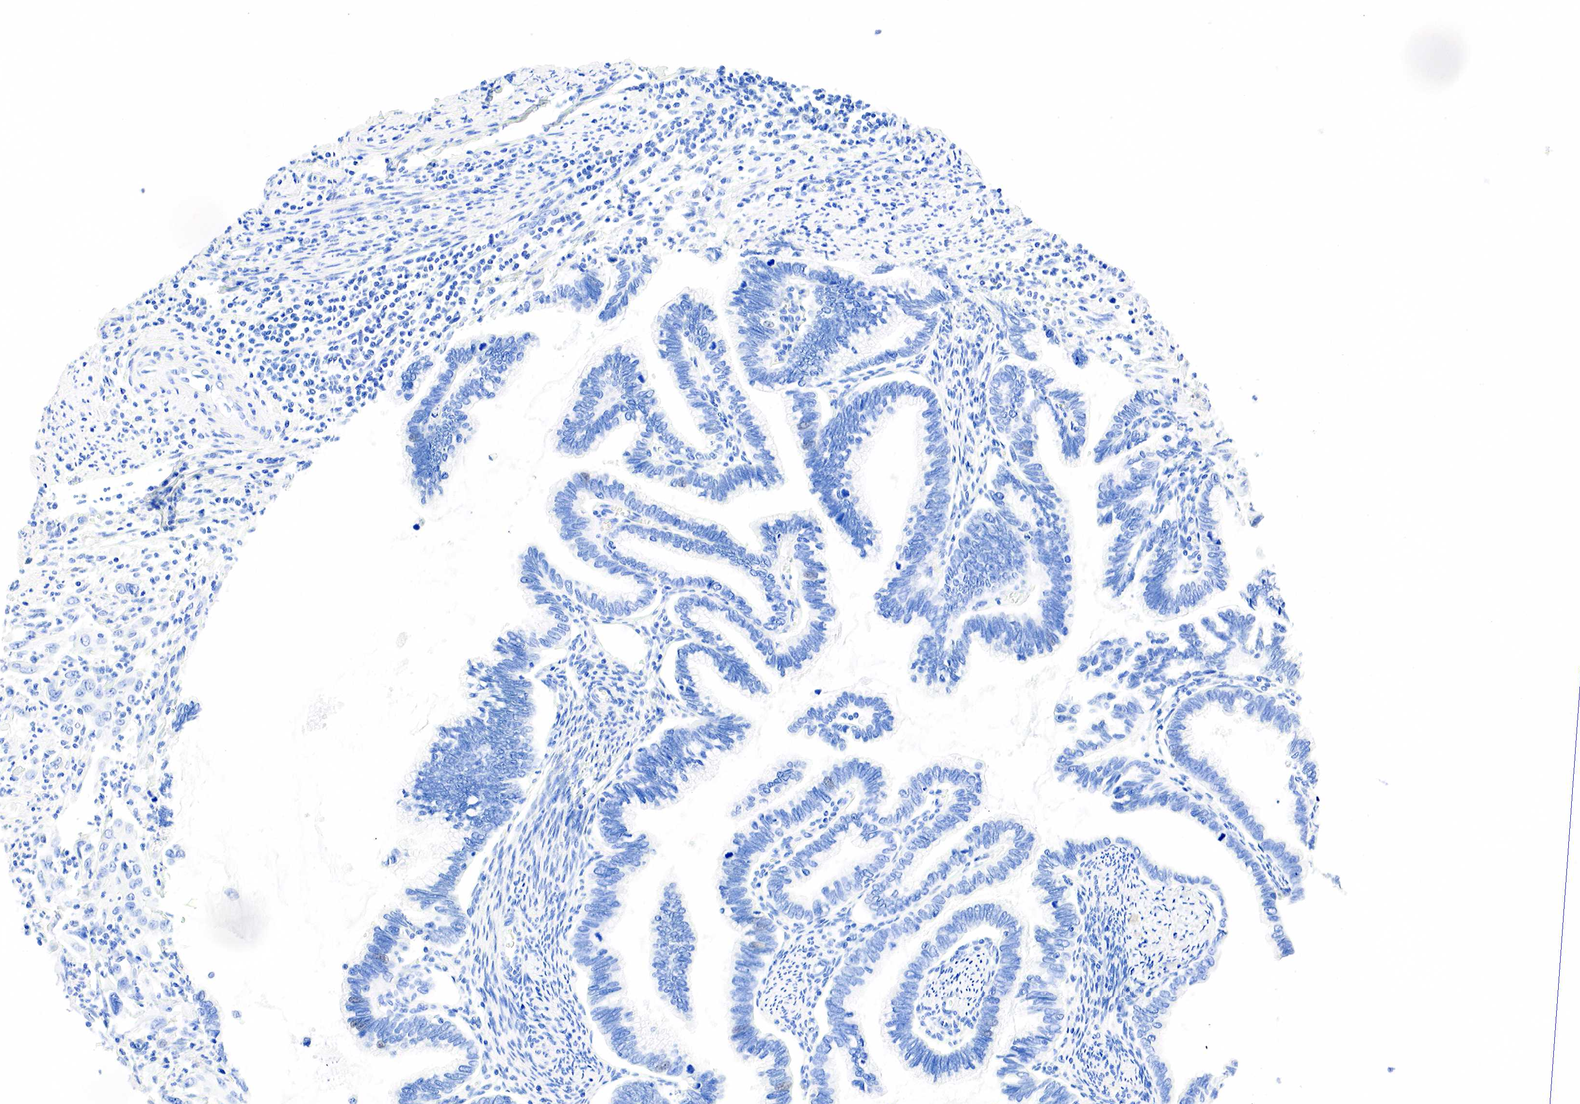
{"staining": {"intensity": "negative", "quantity": "none", "location": "none"}, "tissue": "cervical cancer", "cell_type": "Tumor cells", "image_type": "cancer", "snomed": [{"axis": "morphology", "description": "Adenocarcinoma, NOS"}, {"axis": "topography", "description": "Cervix"}], "caption": "This is an immunohistochemistry micrograph of human cervical cancer (adenocarcinoma). There is no expression in tumor cells.", "gene": "PTH", "patient": {"sex": "female", "age": 49}}